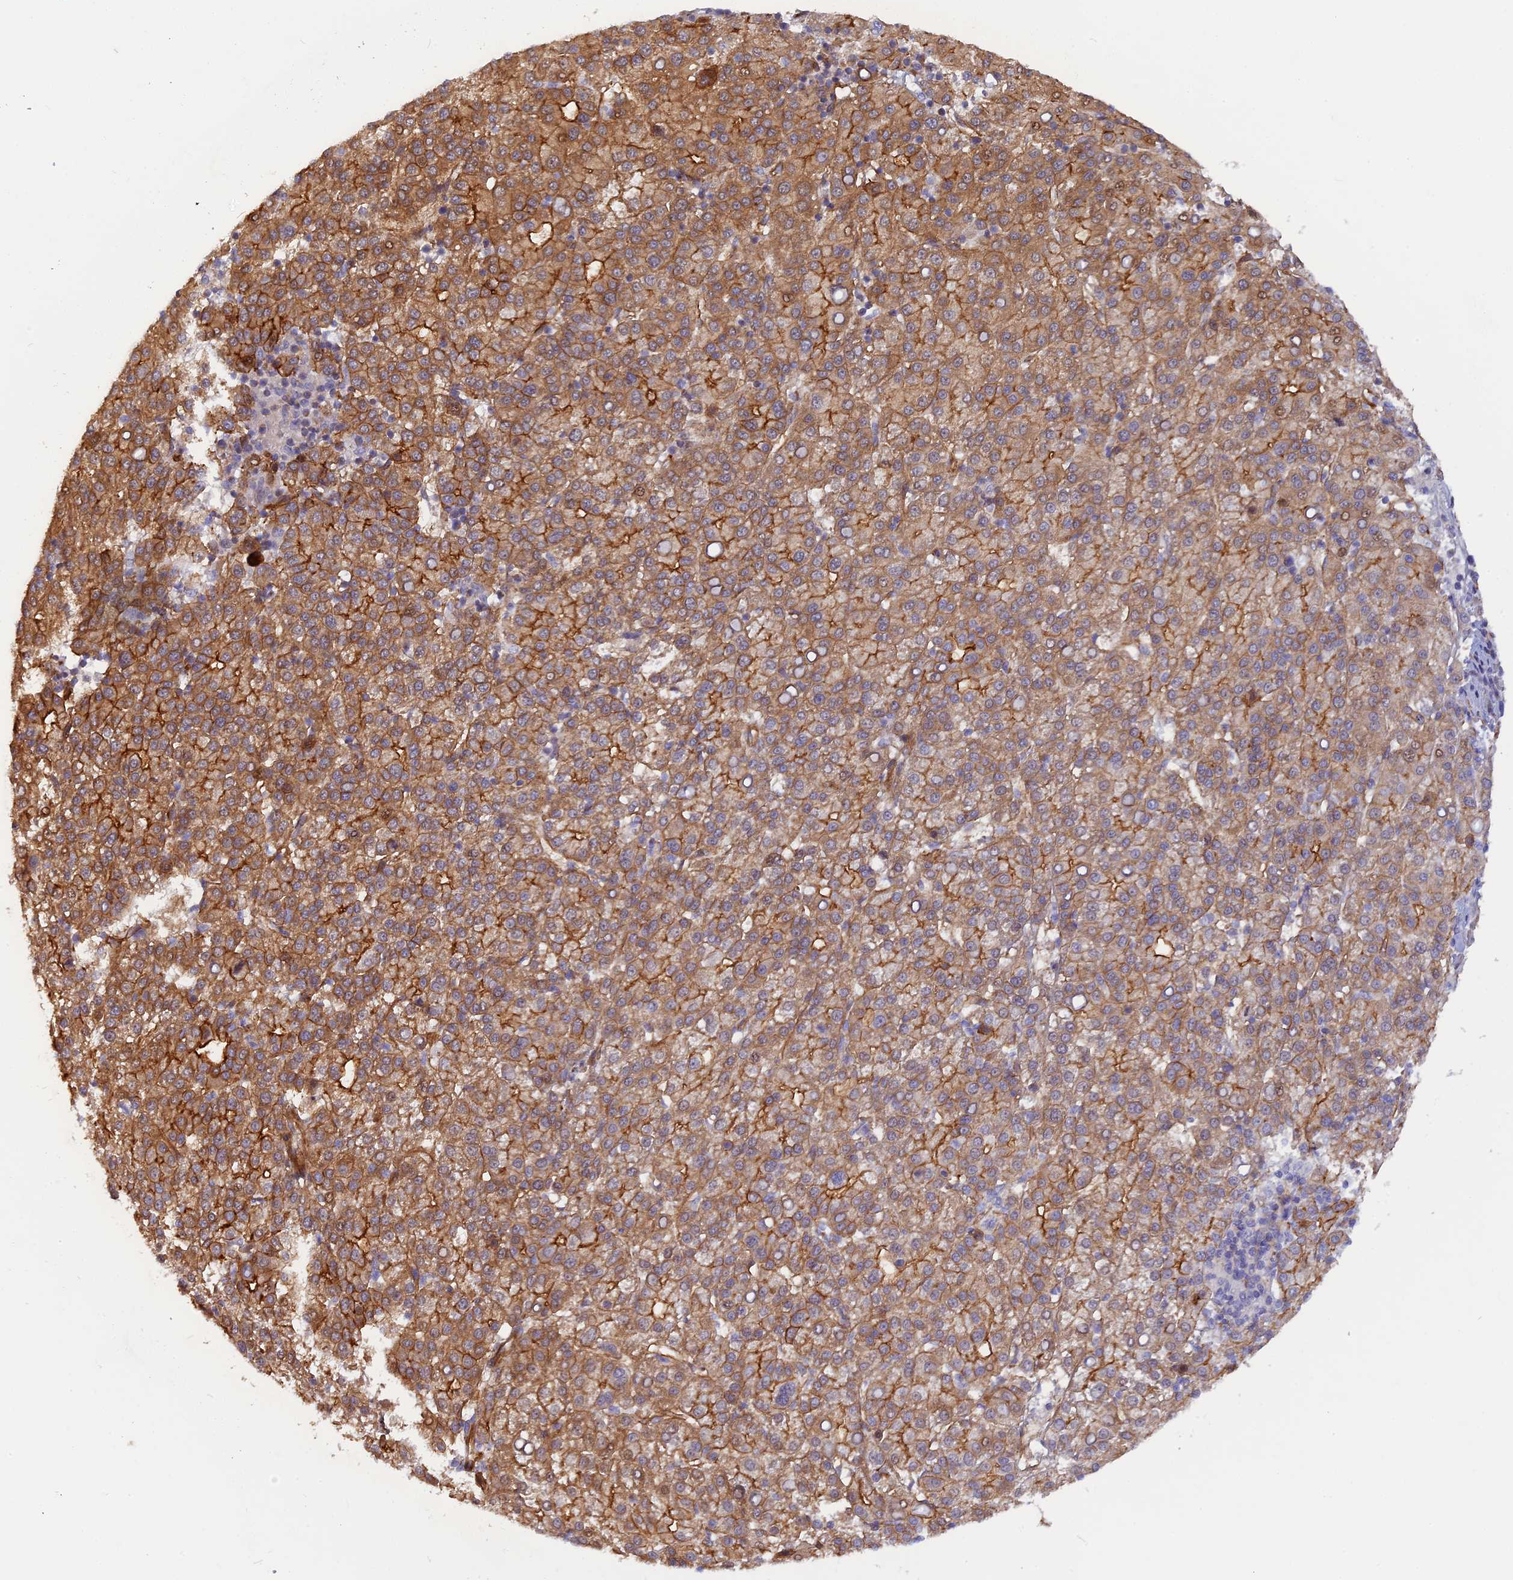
{"staining": {"intensity": "moderate", "quantity": ">75%", "location": "cytoplasmic/membranous"}, "tissue": "liver cancer", "cell_type": "Tumor cells", "image_type": "cancer", "snomed": [{"axis": "morphology", "description": "Carcinoma, Hepatocellular, NOS"}, {"axis": "topography", "description": "Liver"}], "caption": "Immunohistochemical staining of liver hepatocellular carcinoma shows medium levels of moderate cytoplasmic/membranous protein staining in approximately >75% of tumor cells. The protein of interest is shown in brown color, while the nuclei are stained blue.", "gene": "CNBD2", "patient": {"sex": "female", "age": 58}}